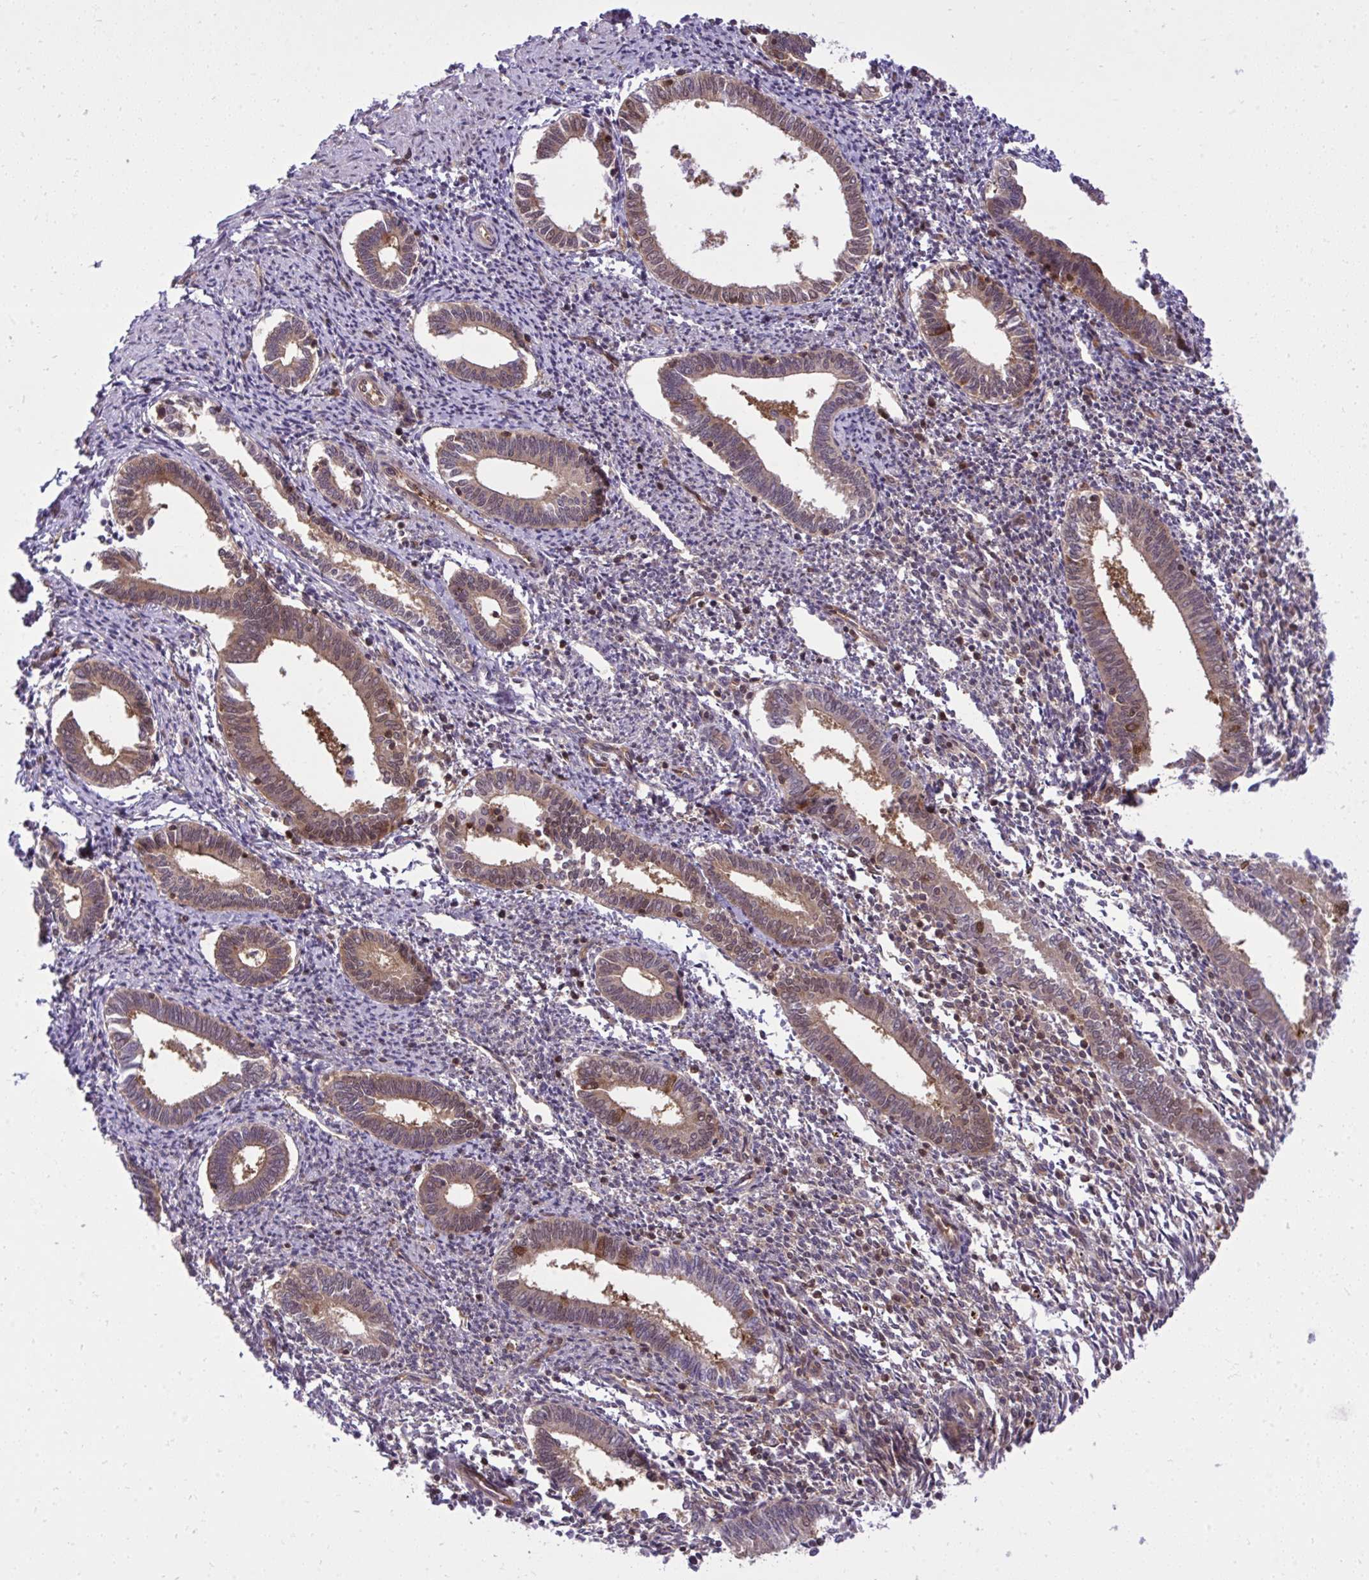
{"staining": {"intensity": "negative", "quantity": "none", "location": "none"}, "tissue": "endometrium", "cell_type": "Cells in endometrial stroma", "image_type": "normal", "snomed": [{"axis": "morphology", "description": "Normal tissue, NOS"}, {"axis": "topography", "description": "Endometrium"}], "caption": "Endometrium stained for a protein using immunohistochemistry (IHC) demonstrates no positivity cells in endometrial stroma.", "gene": "PPP5C", "patient": {"sex": "female", "age": 41}}